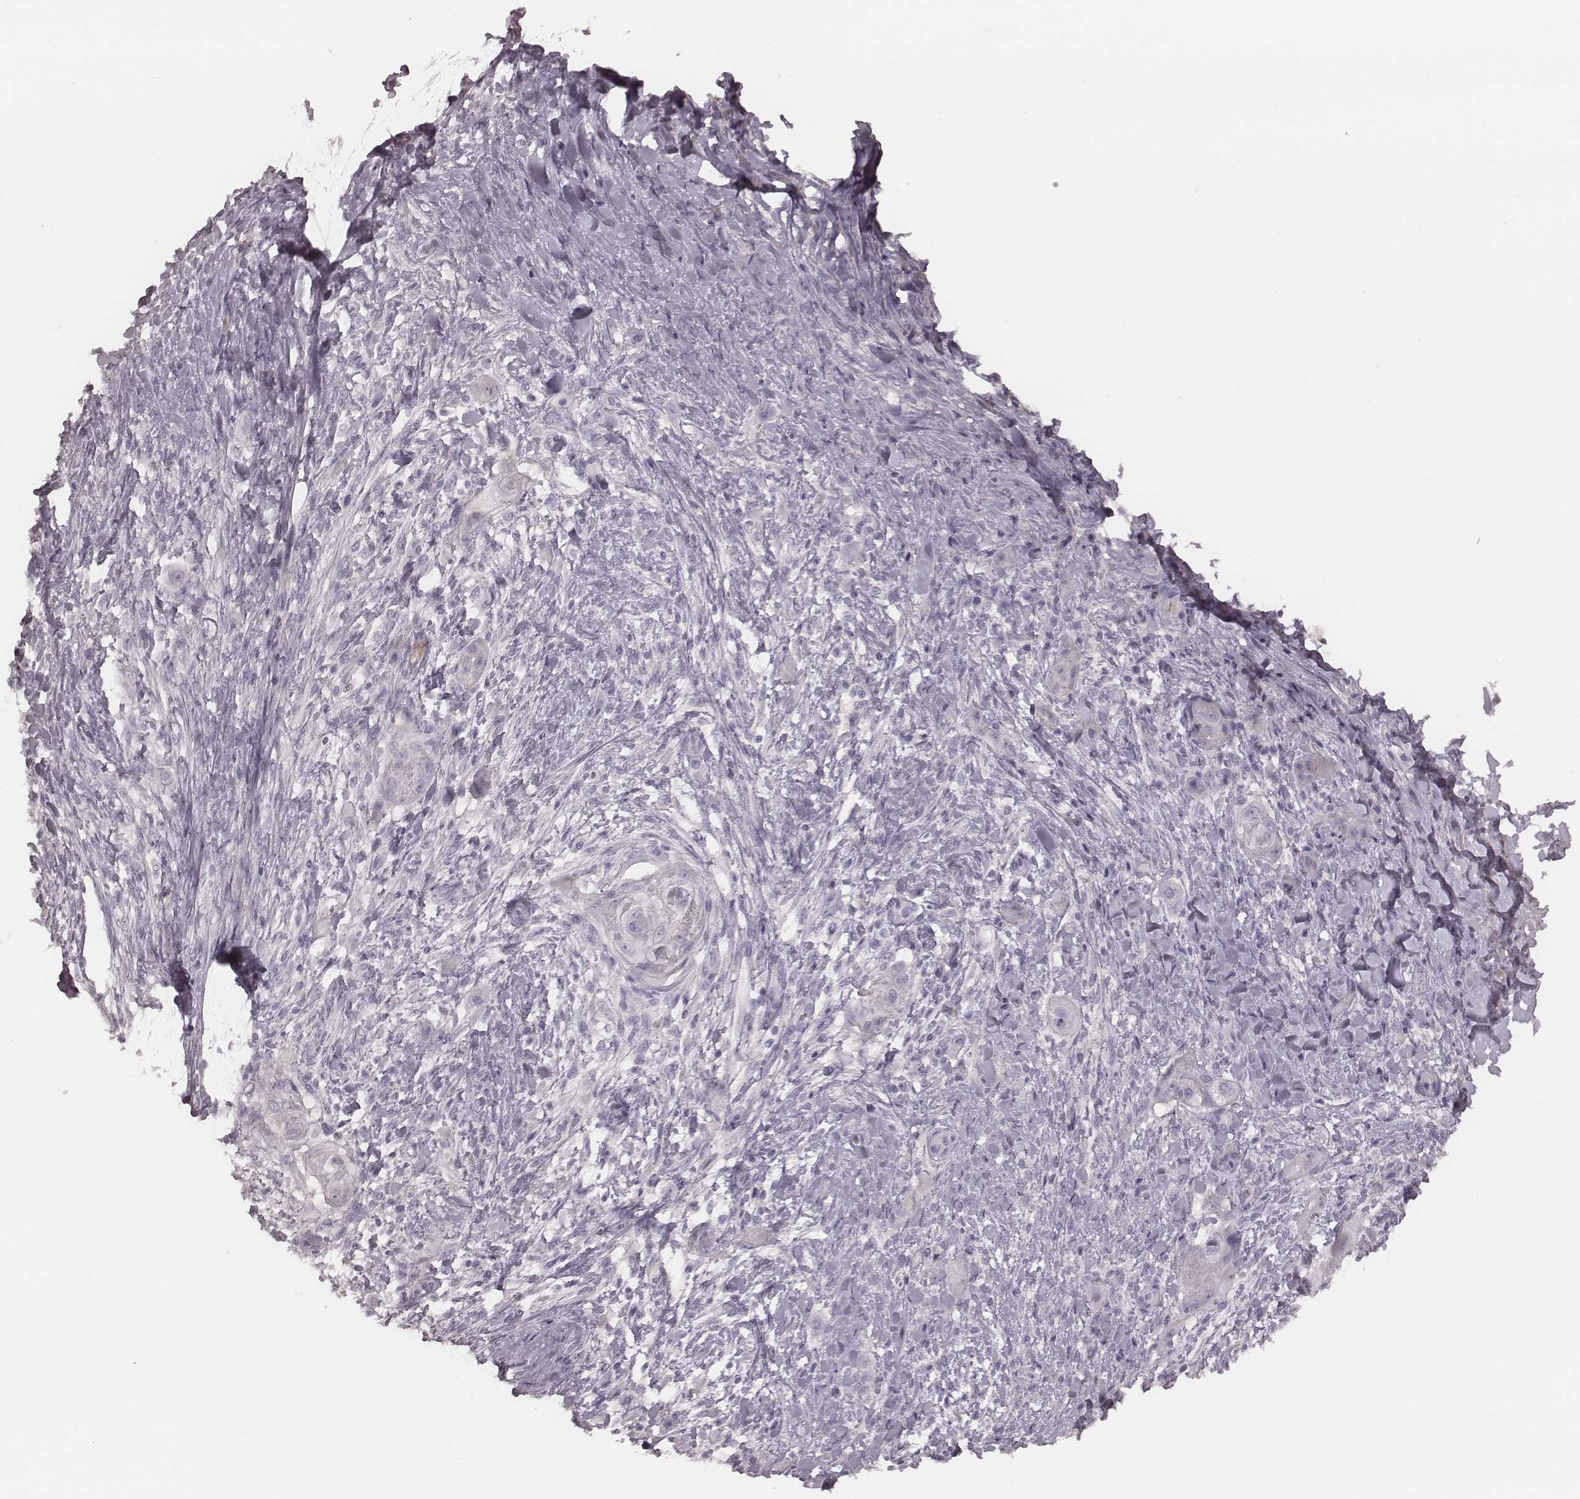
{"staining": {"intensity": "negative", "quantity": "none", "location": "none"}, "tissue": "skin cancer", "cell_type": "Tumor cells", "image_type": "cancer", "snomed": [{"axis": "morphology", "description": "Squamous cell carcinoma, NOS"}, {"axis": "topography", "description": "Skin"}], "caption": "Photomicrograph shows no protein staining in tumor cells of skin cancer (squamous cell carcinoma) tissue.", "gene": "SMIM24", "patient": {"sex": "male", "age": 62}}